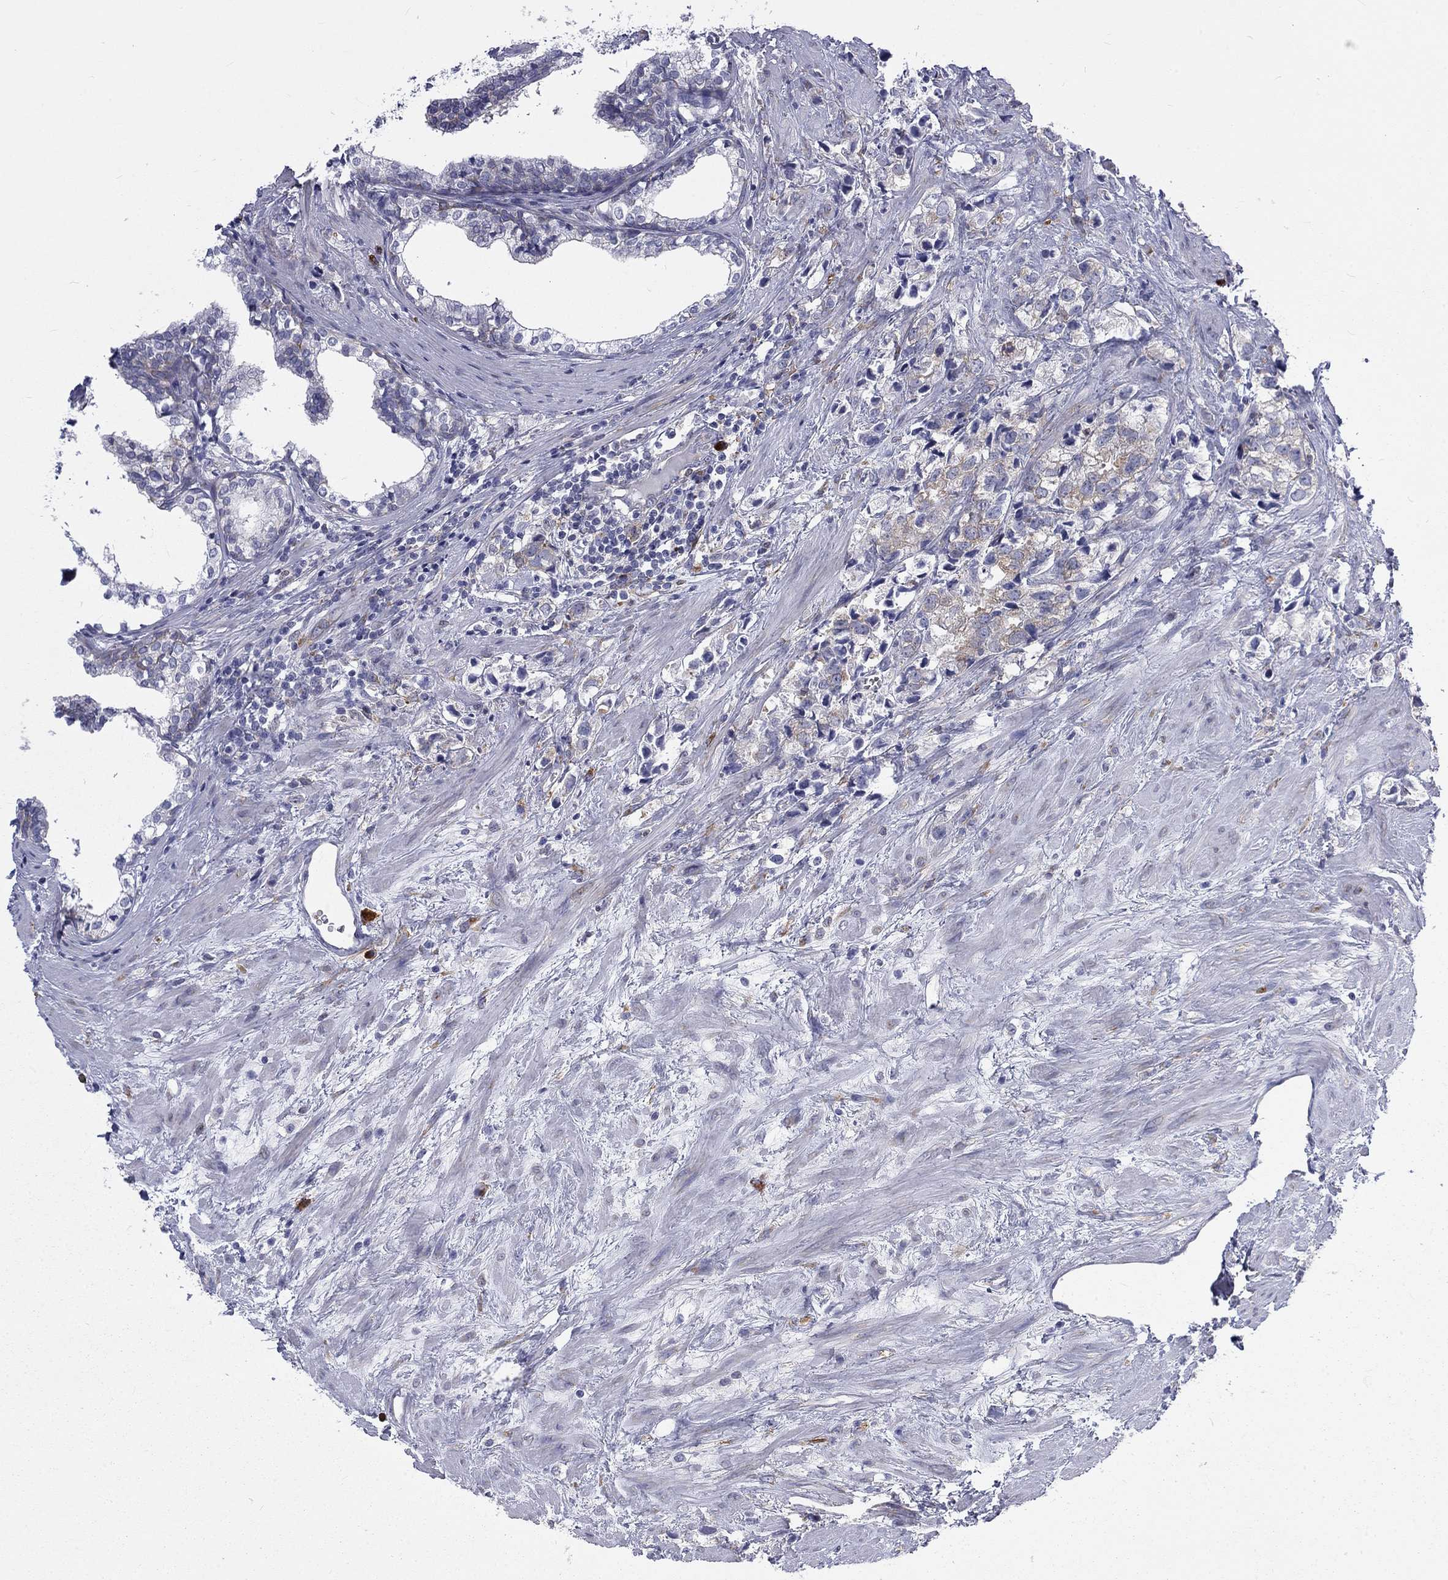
{"staining": {"intensity": "strong", "quantity": "25%-75%", "location": "cytoplasmic/membranous"}, "tissue": "prostate cancer", "cell_type": "Tumor cells", "image_type": "cancer", "snomed": [{"axis": "morphology", "description": "Adenocarcinoma, NOS"}, {"axis": "topography", "description": "Prostate and seminal vesicle, NOS"}], "caption": "Immunohistochemistry of prostate cancer (adenocarcinoma) exhibits high levels of strong cytoplasmic/membranous staining in approximately 25%-75% of tumor cells.", "gene": "PABPC4", "patient": {"sex": "male", "age": 63}}